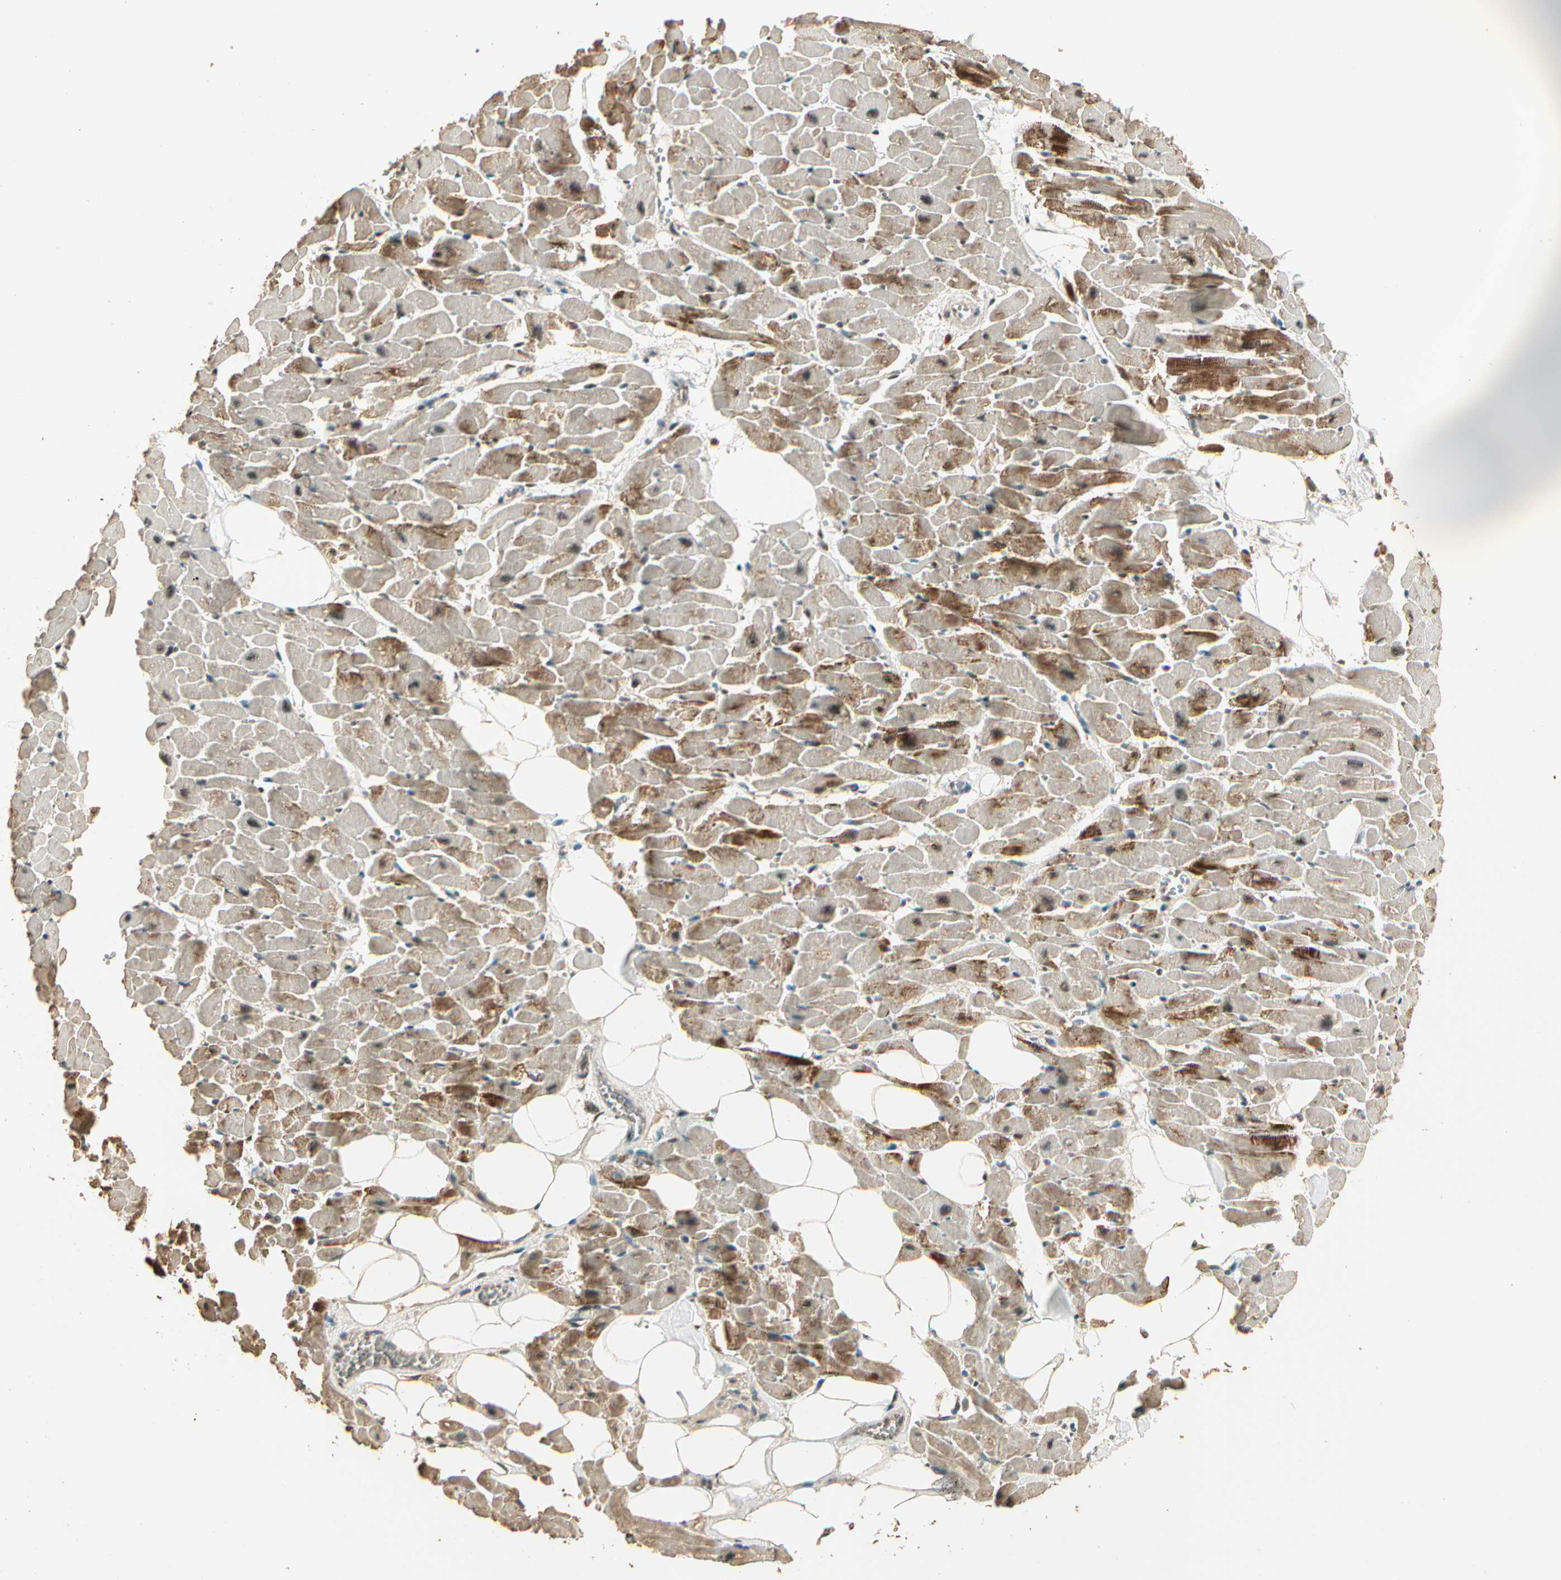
{"staining": {"intensity": "moderate", "quantity": "25%-75%", "location": "cytoplasmic/membranous,nuclear"}, "tissue": "heart muscle", "cell_type": "Cardiomyocytes", "image_type": "normal", "snomed": [{"axis": "morphology", "description": "Normal tissue, NOS"}, {"axis": "topography", "description": "Heart"}], "caption": "IHC of normal heart muscle displays medium levels of moderate cytoplasmic/membranous,nuclear positivity in approximately 25%-75% of cardiomyocytes.", "gene": "RBM25", "patient": {"sex": "female", "age": 19}}